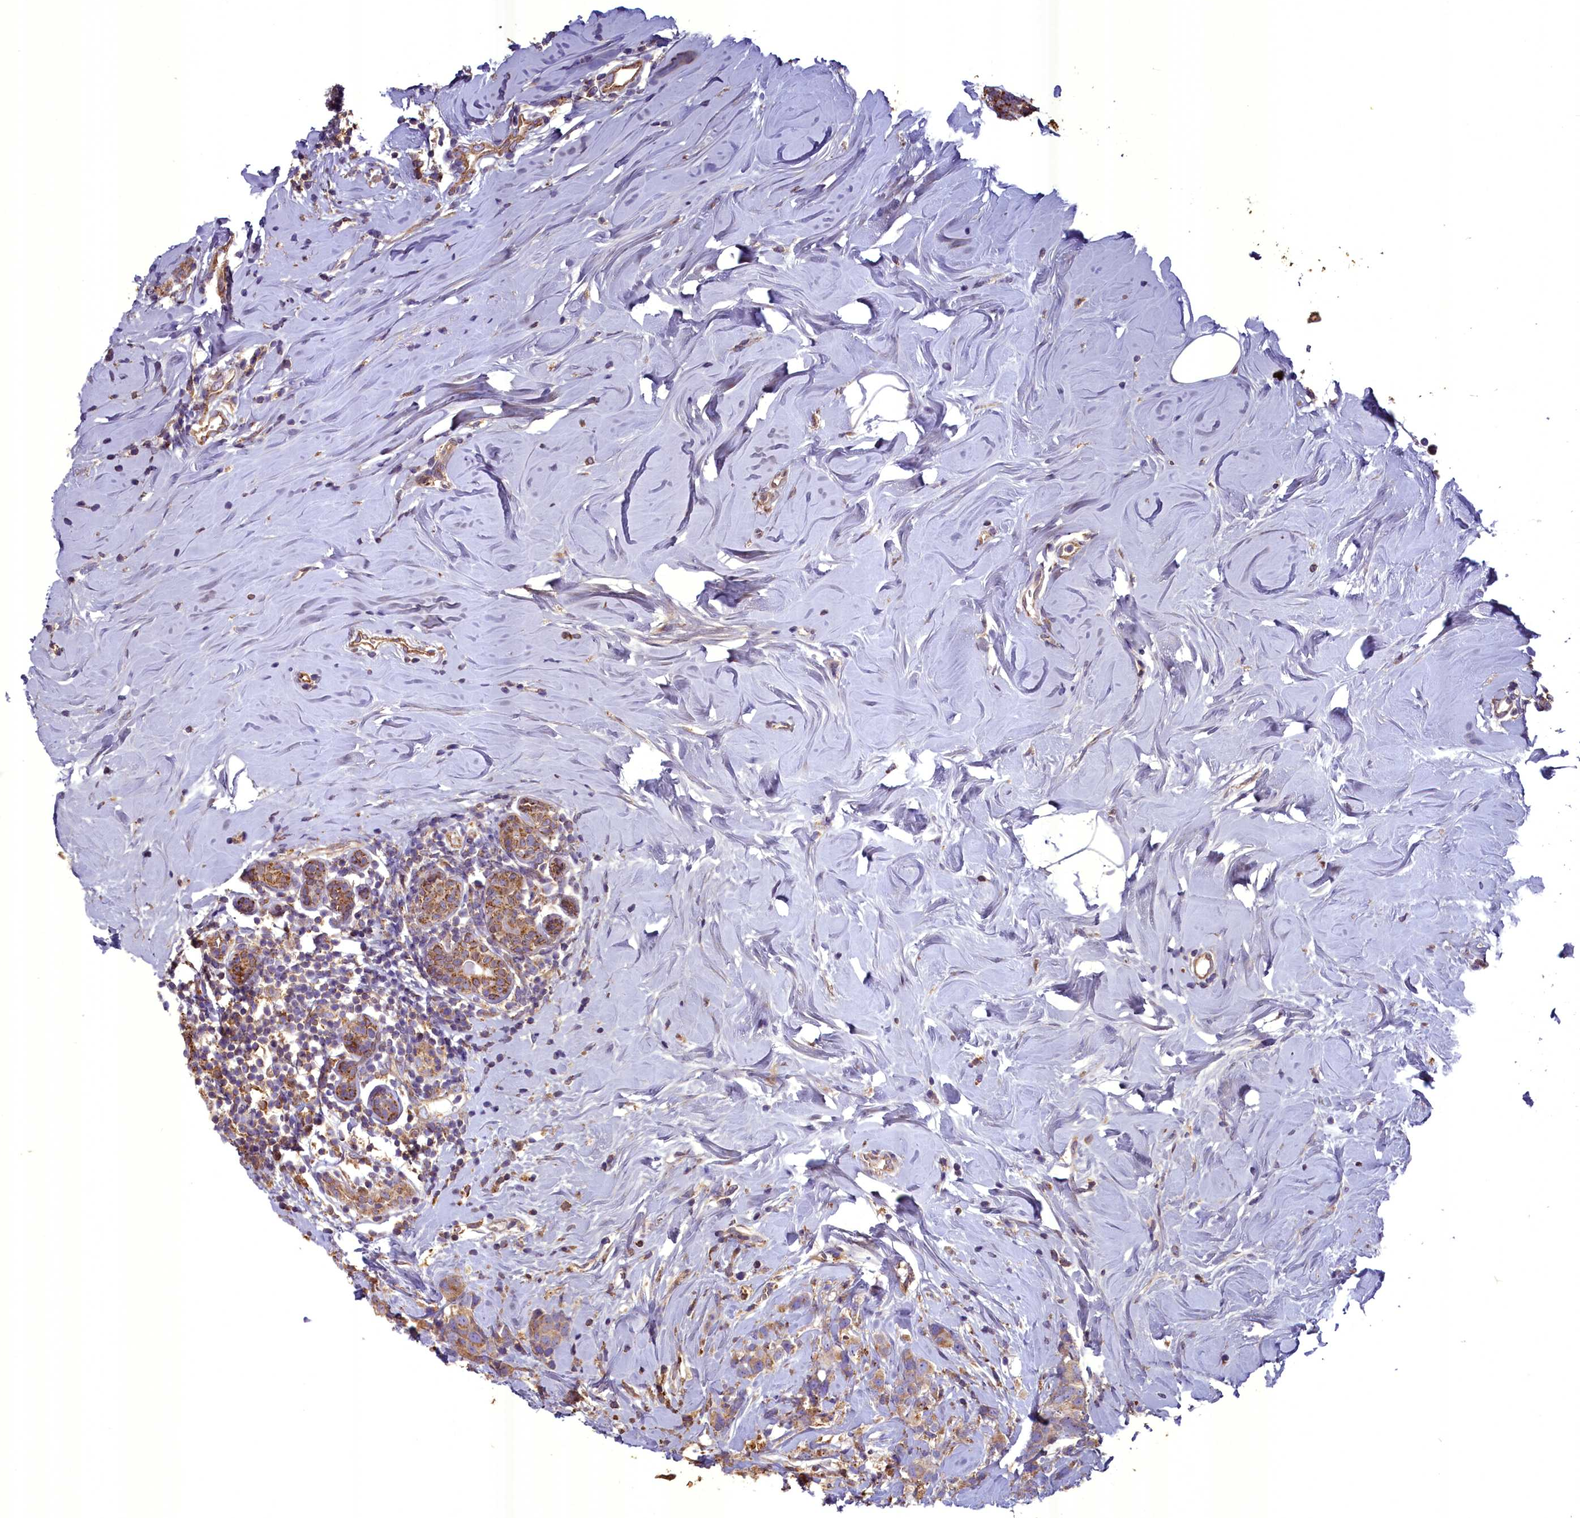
{"staining": {"intensity": "weak", "quantity": "<25%", "location": "cytoplasmic/membranous"}, "tissue": "breast cancer", "cell_type": "Tumor cells", "image_type": "cancer", "snomed": [{"axis": "morphology", "description": "Lobular carcinoma"}, {"axis": "topography", "description": "Breast"}], "caption": "IHC of human breast cancer shows no staining in tumor cells.", "gene": "ACAD8", "patient": {"sex": "female", "age": 59}}